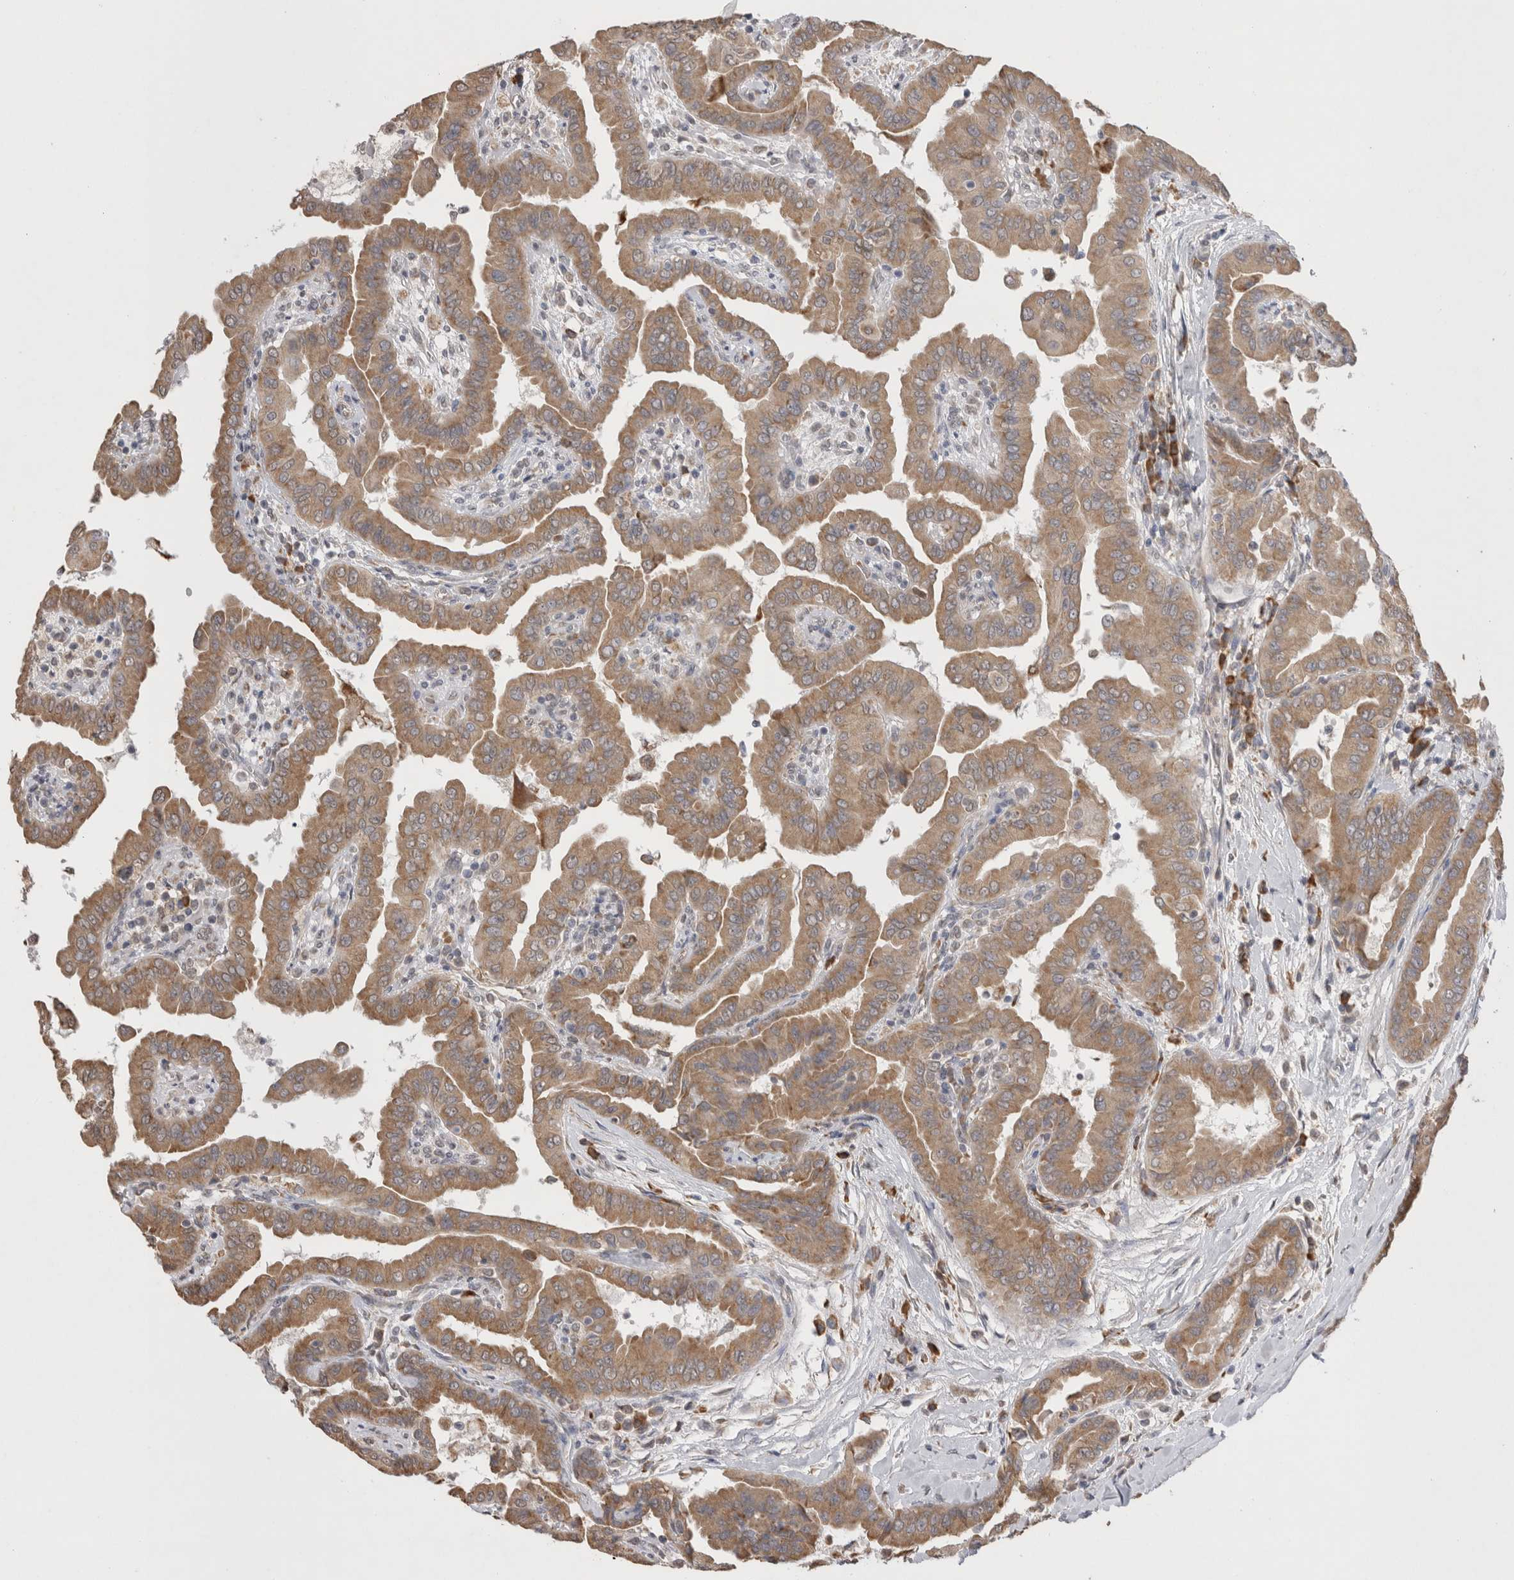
{"staining": {"intensity": "weak", "quantity": ">75%", "location": "cytoplasmic/membranous"}, "tissue": "thyroid cancer", "cell_type": "Tumor cells", "image_type": "cancer", "snomed": [{"axis": "morphology", "description": "Papillary adenocarcinoma, NOS"}, {"axis": "topography", "description": "Thyroid gland"}], "caption": "High-power microscopy captured an immunohistochemistry image of papillary adenocarcinoma (thyroid), revealing weak cytoplasmic/membranous staining in approximately >75% of tumor cells. (Stains: DAB (3,3'-diaminobenzidine) in brown, nuclei in blue, Microscopy: brightfield microscopy at high magnification).", "gene": "NOMO1", "patient": {"sex": "male", "age": 33}}